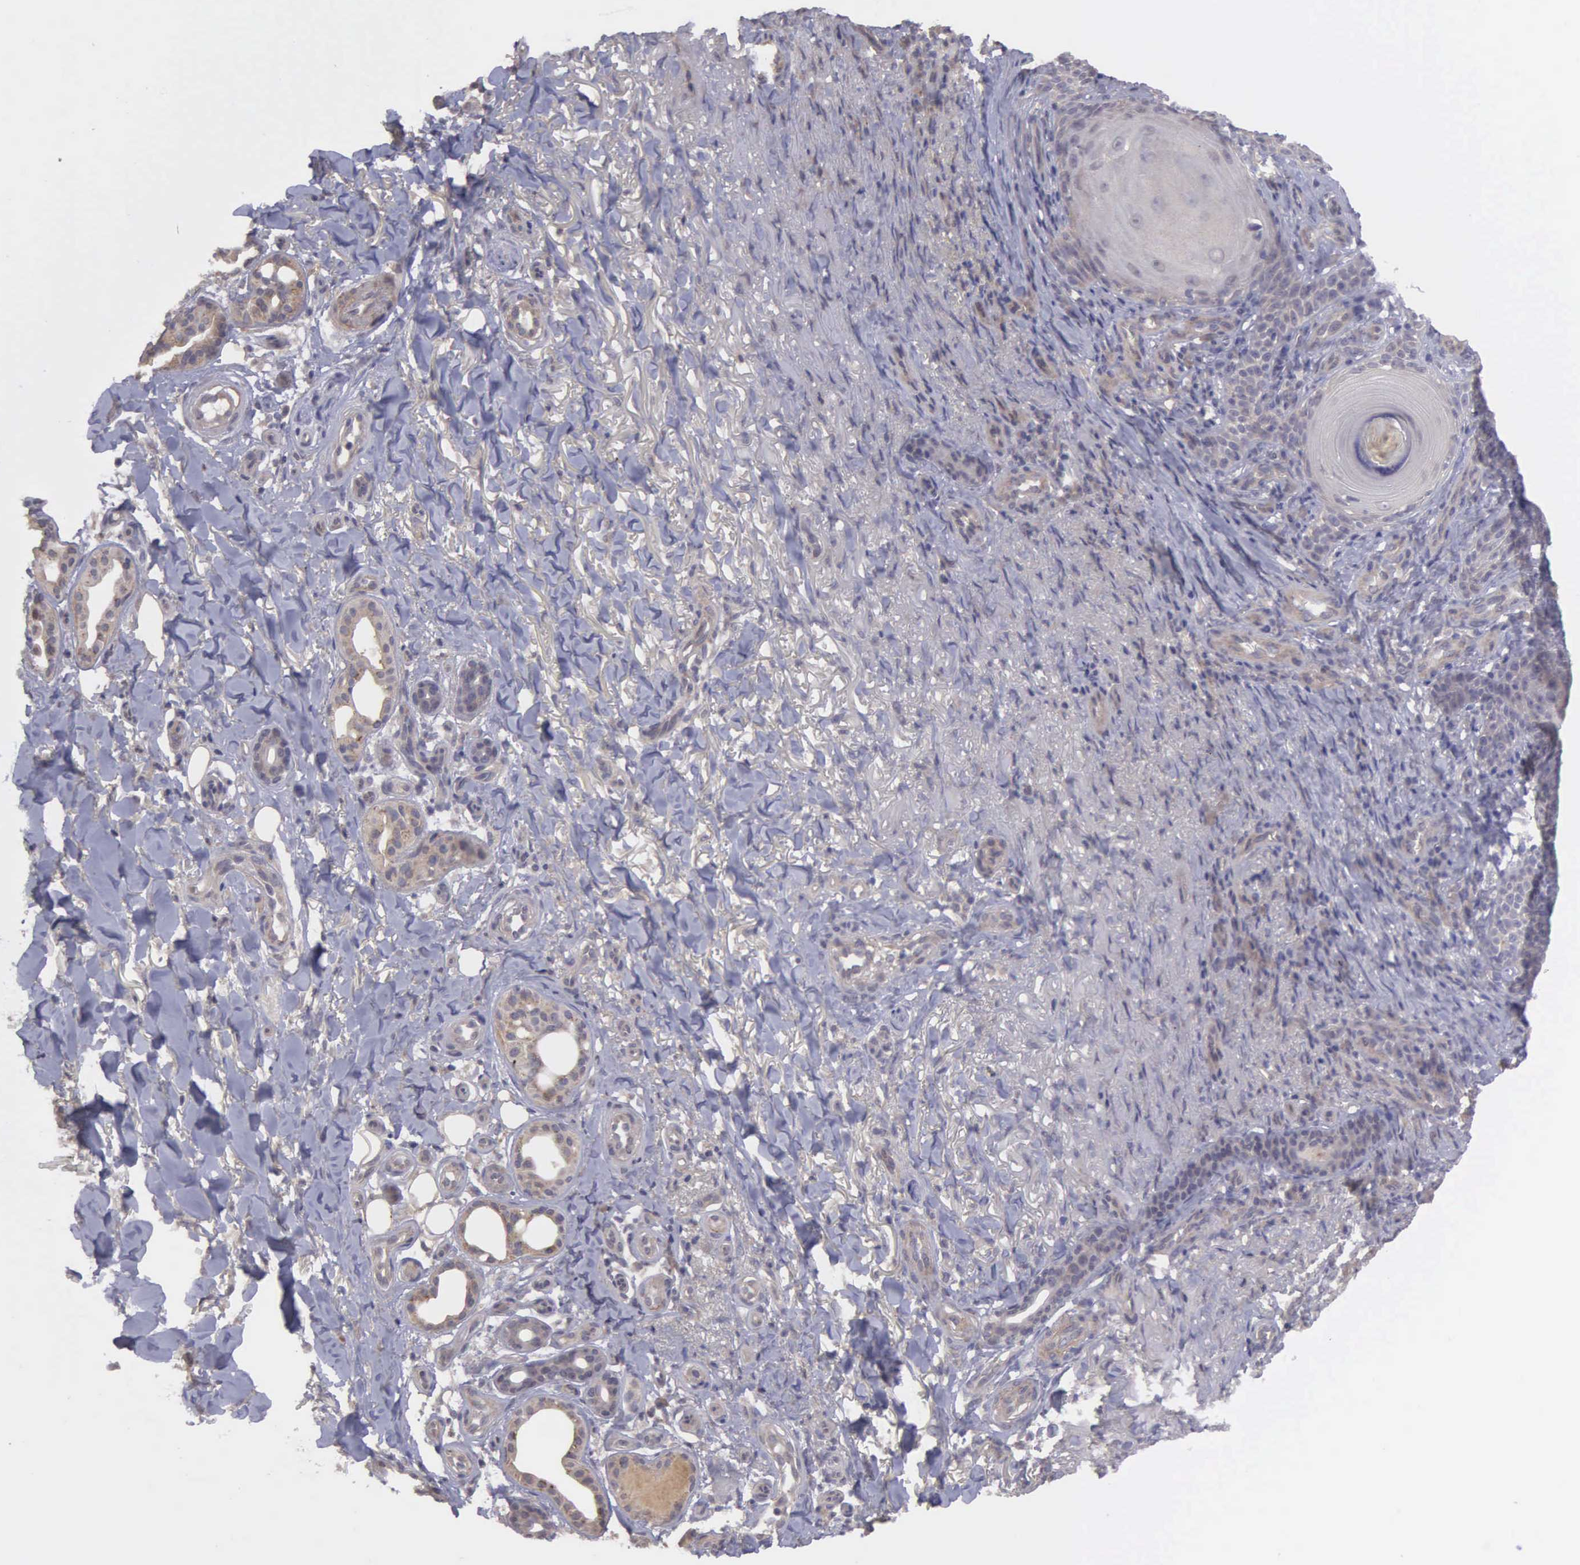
{"staining": {"intensity": "moderate", "quantity": ">75%", "location": "cytoplasmic/membranous"}, "tissue": "skin cancer", "cell_type": "Tumor cells", "image_type": "cancer", "snomed": [{"axis": "morphology", "description": "Basal cell carcinoma"}, {"axis": "topography", "description": "Skin"}], "caption": "An image of human basal cell carcinoma (skin) stained for a protein reveals moderate cytoplasmic/membranous brown staining in tumor cells.", "gene": "RTL10", "patient": {"sex": "male", "age": 81}}